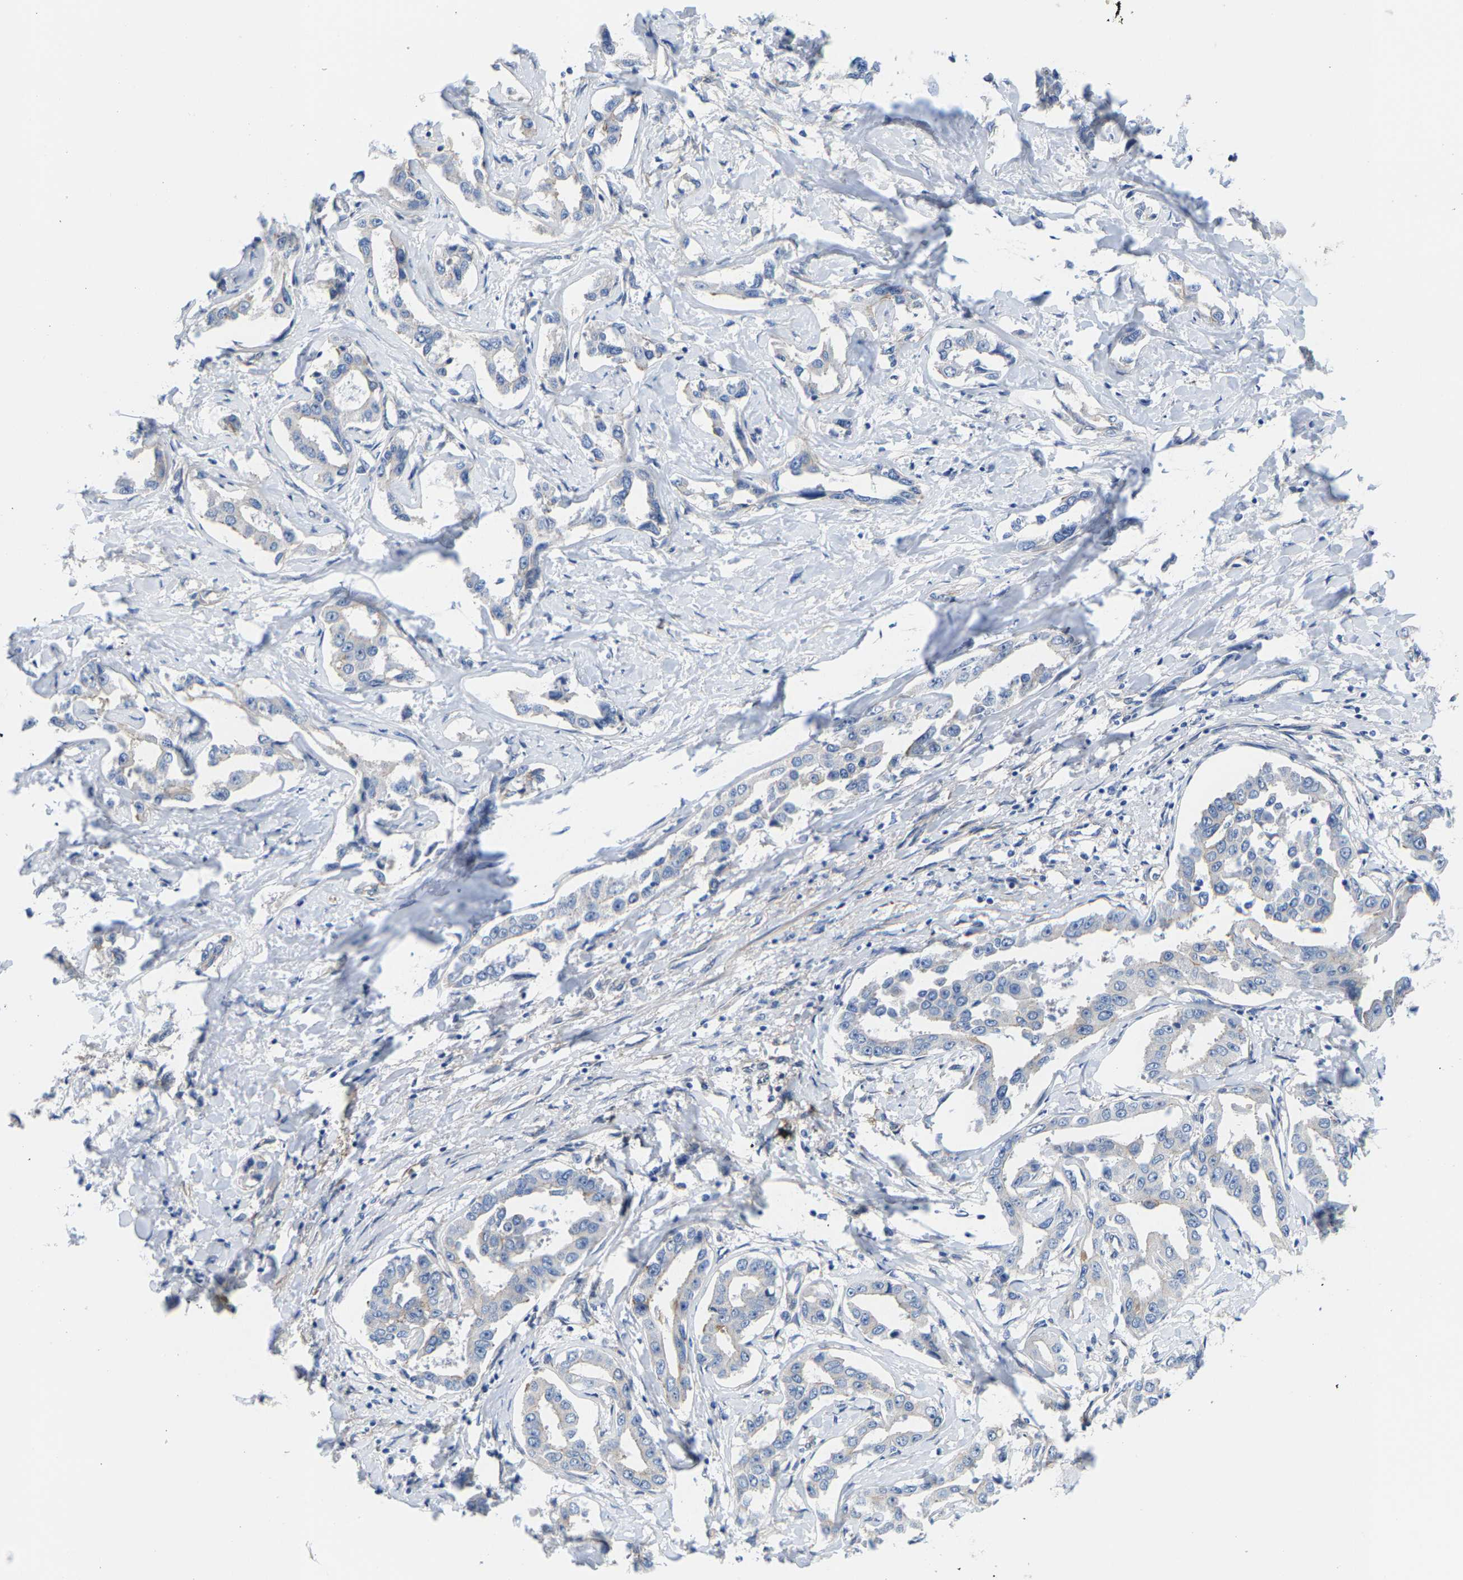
{"staining": {"intensity": "negative", "quantity": "none", "location": "none"}, "tissue": "liver cancer", "cell_type": "Tumor cells", "image_type": "cancer", "snomed": [{"axis": "morphology", "description": "Cholangiocarcinoma"}, {"axis": "topography", "description": "Liver"}], "caption": "Immunohistochemical staining of human cholangiocarcinoma (liver) reveals no significant positivity in tumor cells. (Stains: DAB immunohistochemistry with hematoxylin counter stain, Microscopy: brightfield microscopy at high magnification).", "gene": "DSCAM", "patient": {"sex": "male", "age": 59}}